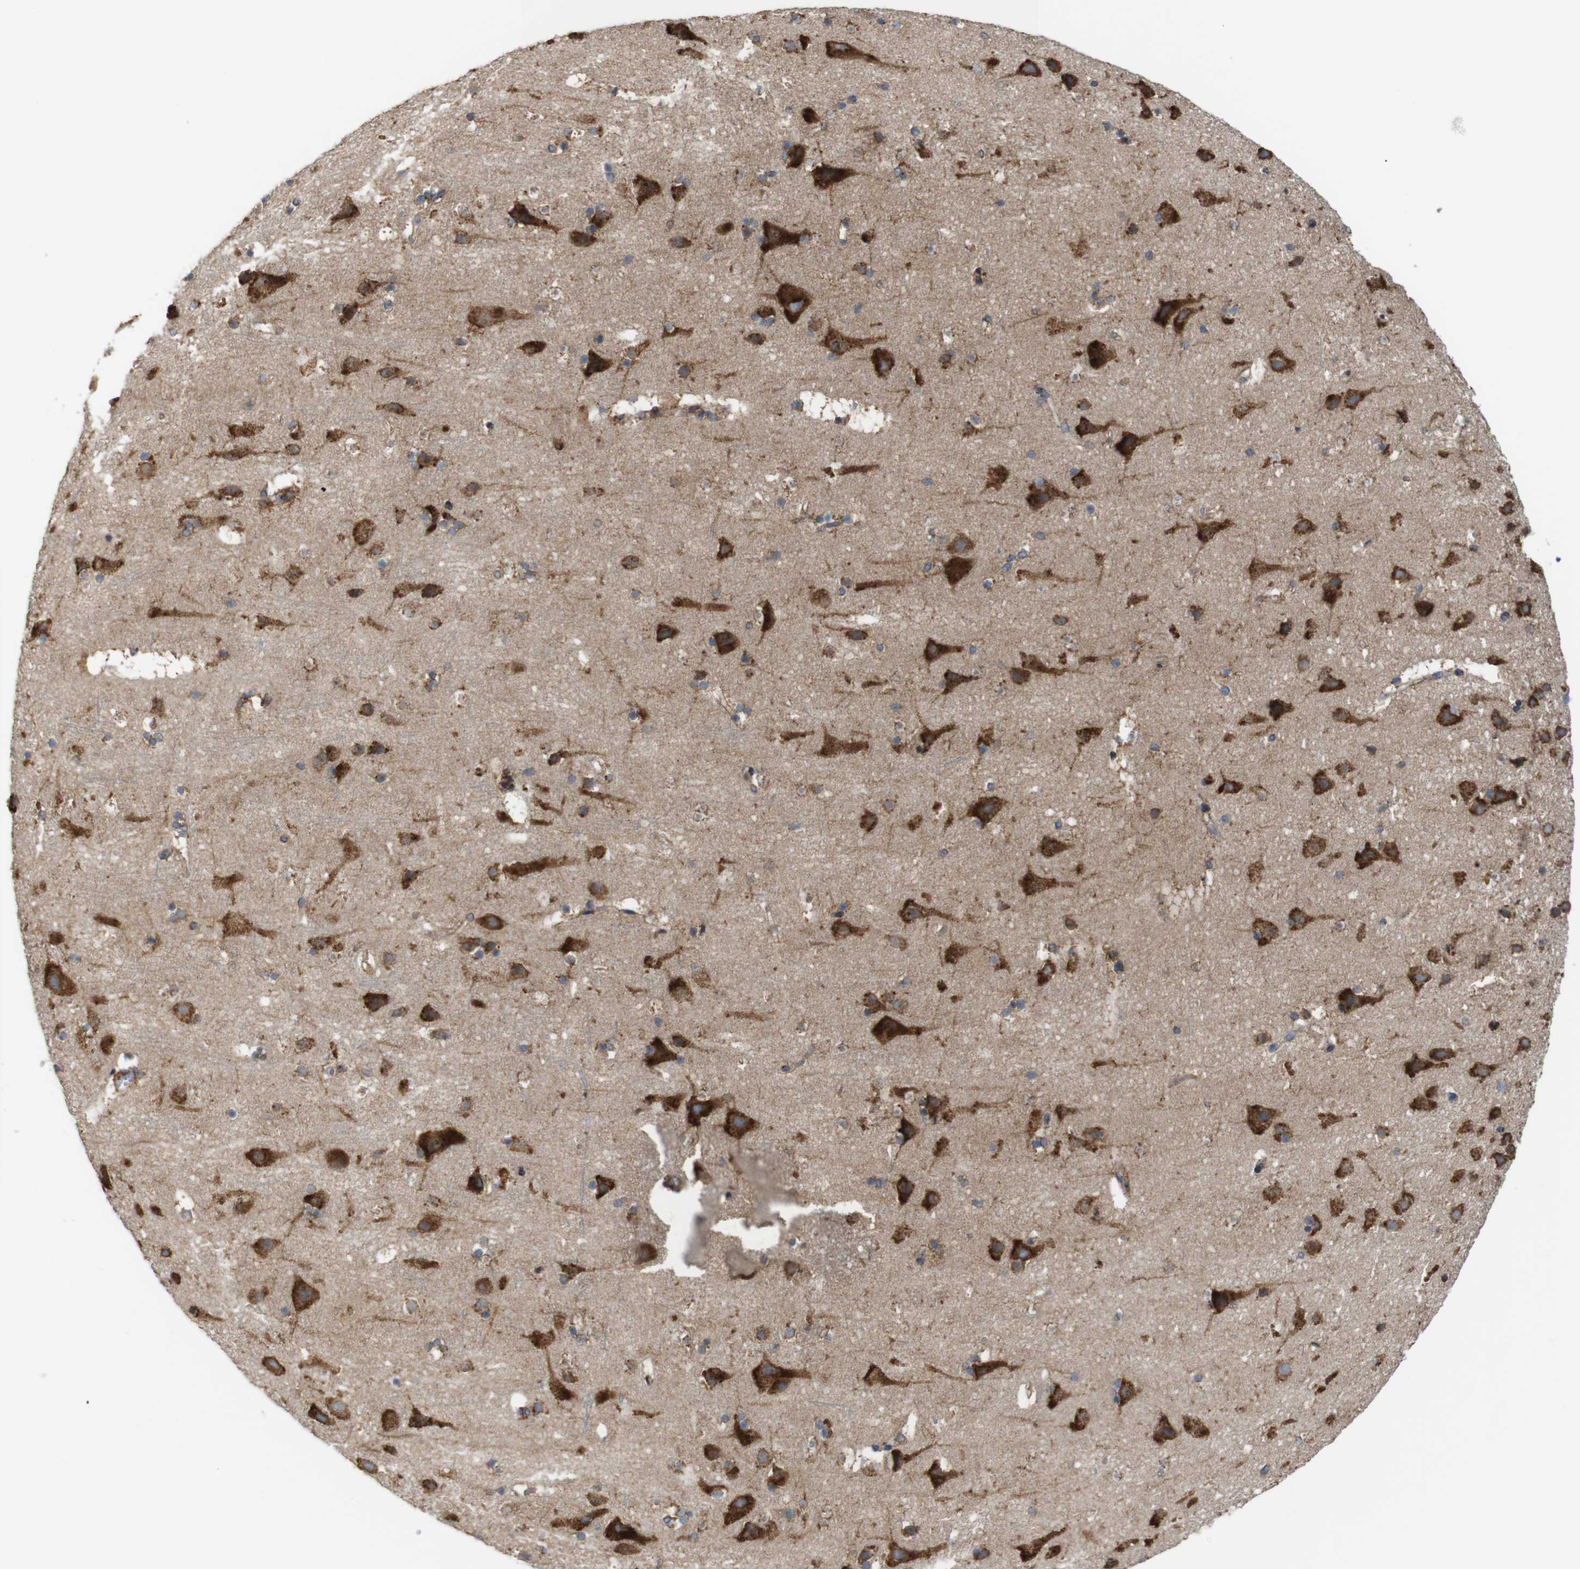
{"staining": {"intensity": "moderate", "quantity": ">75%", "location": "cytoplasmic/membranous"}, "tissue": "cerebral cortex", "cell_type": "Endothelial cells", "image_type": "normal", "snomed": [{"axis": "morphology", "description": "Normal tissue, NOS"}, {"axis": "topography", "description": "Cerebral cortex"}], "caption": "Immunohistochemistry (DAB (3,3'-diaminobenzidine)) staining of normal cerebral cortex shows moderate cytoplasmic/membranous protein positivity in approximately >75% of endothelial cells. The staining was performed using DAB to visualize the protein expression in brown, while the nuclei were stained in blue with hematoxylin (Magnification: 20x).", "gene": "UGGT1", "patient": {"sex": "male", "age": 45}}